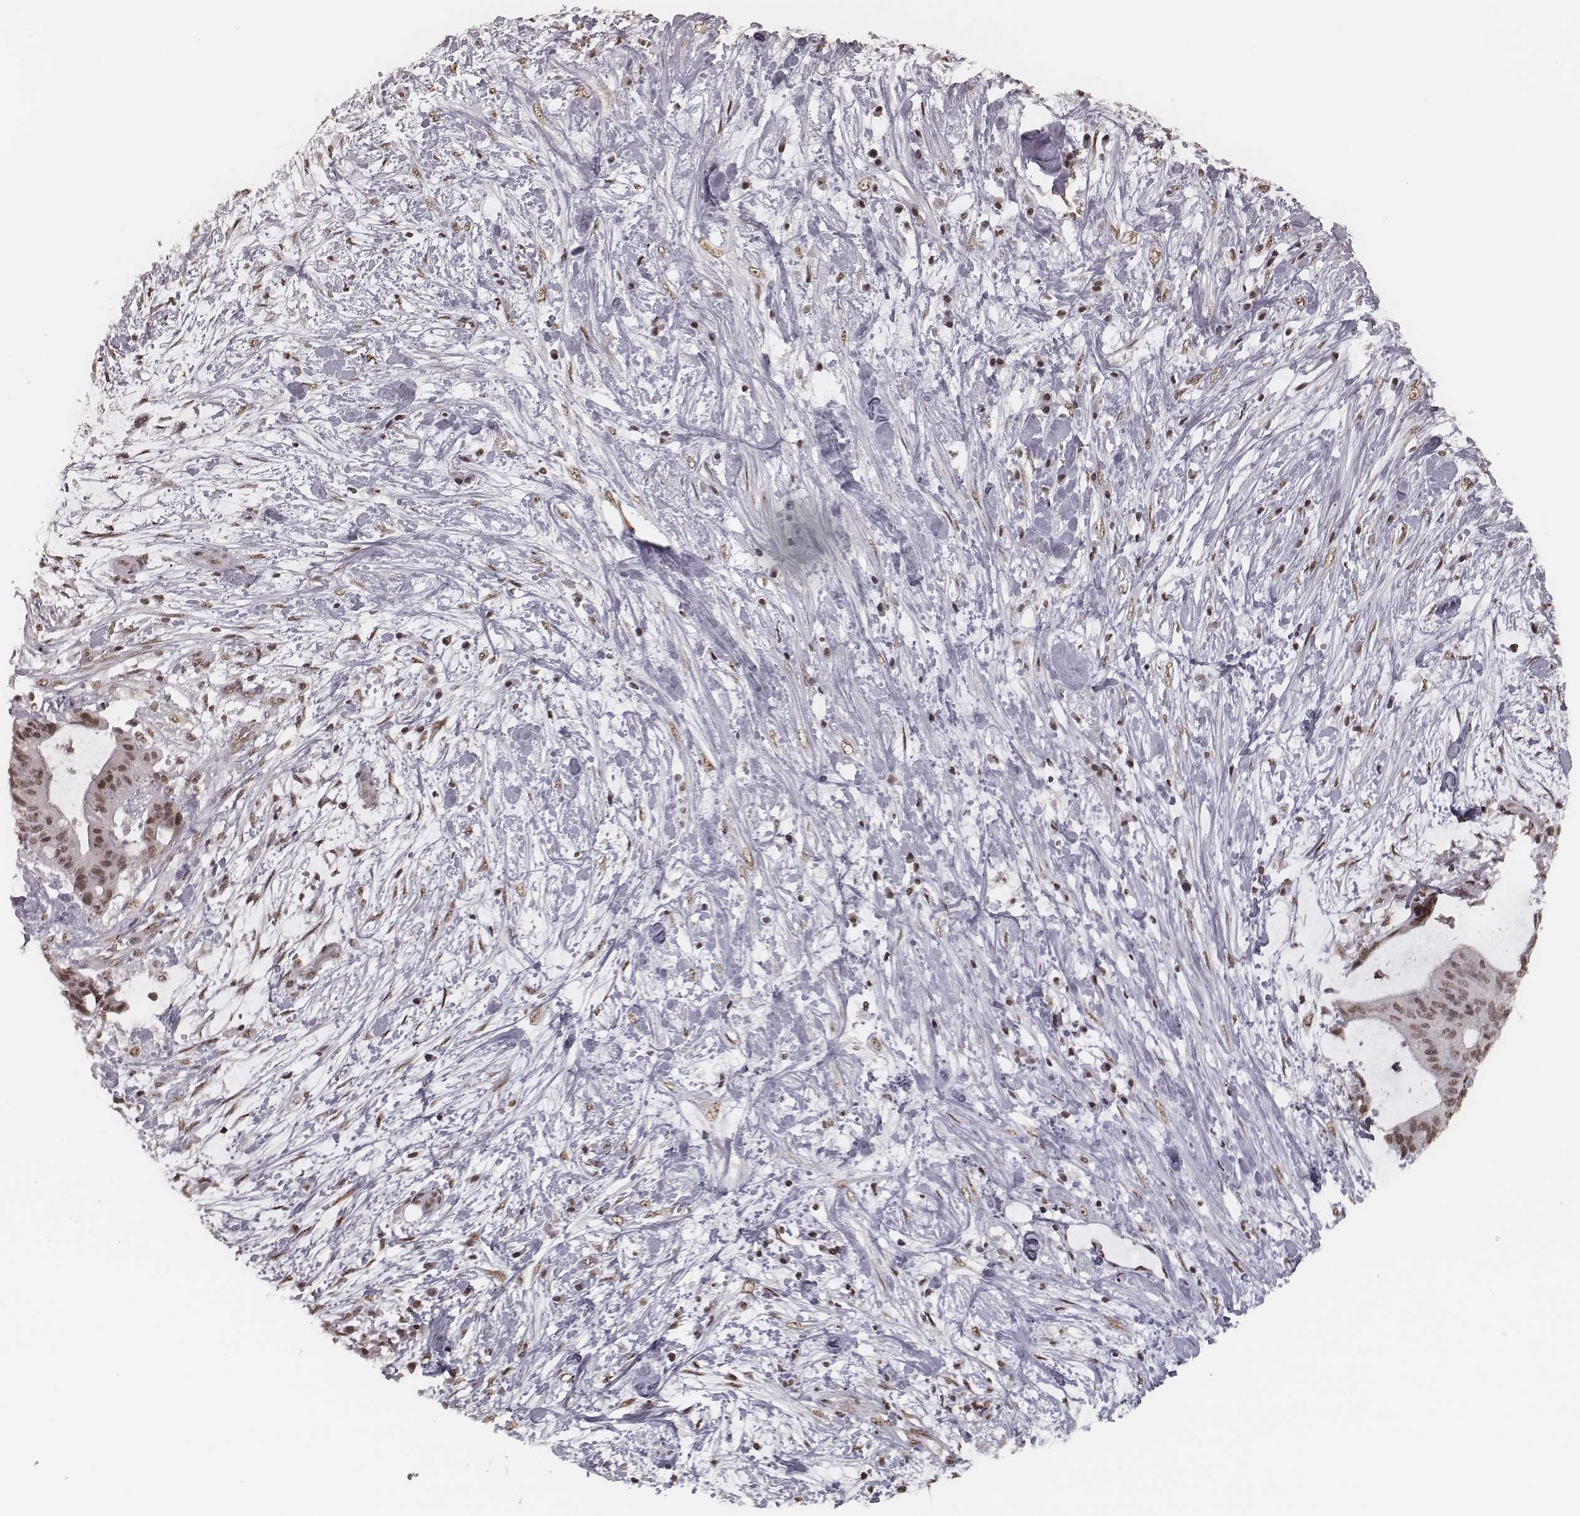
{"staining": {"intensity": "moderate", "quantity": ">75%", "location": "nuclear"}, "tissue": "liver cancer", "cell_type": "Tumor cells", "image_type": "cancer", "snomed": [{"axis": "morphology", "description": "Cholangiocarcinoma"}, {"axis": "topography", "description": "Liver"}], "caption": "Liver cancer stained for a protein (brown) demonstrates moderate nuclear positive staining in about >75% of tumor cells.", "gene": "HMGA2", "patient": {"sex": "female", "age": 73}}